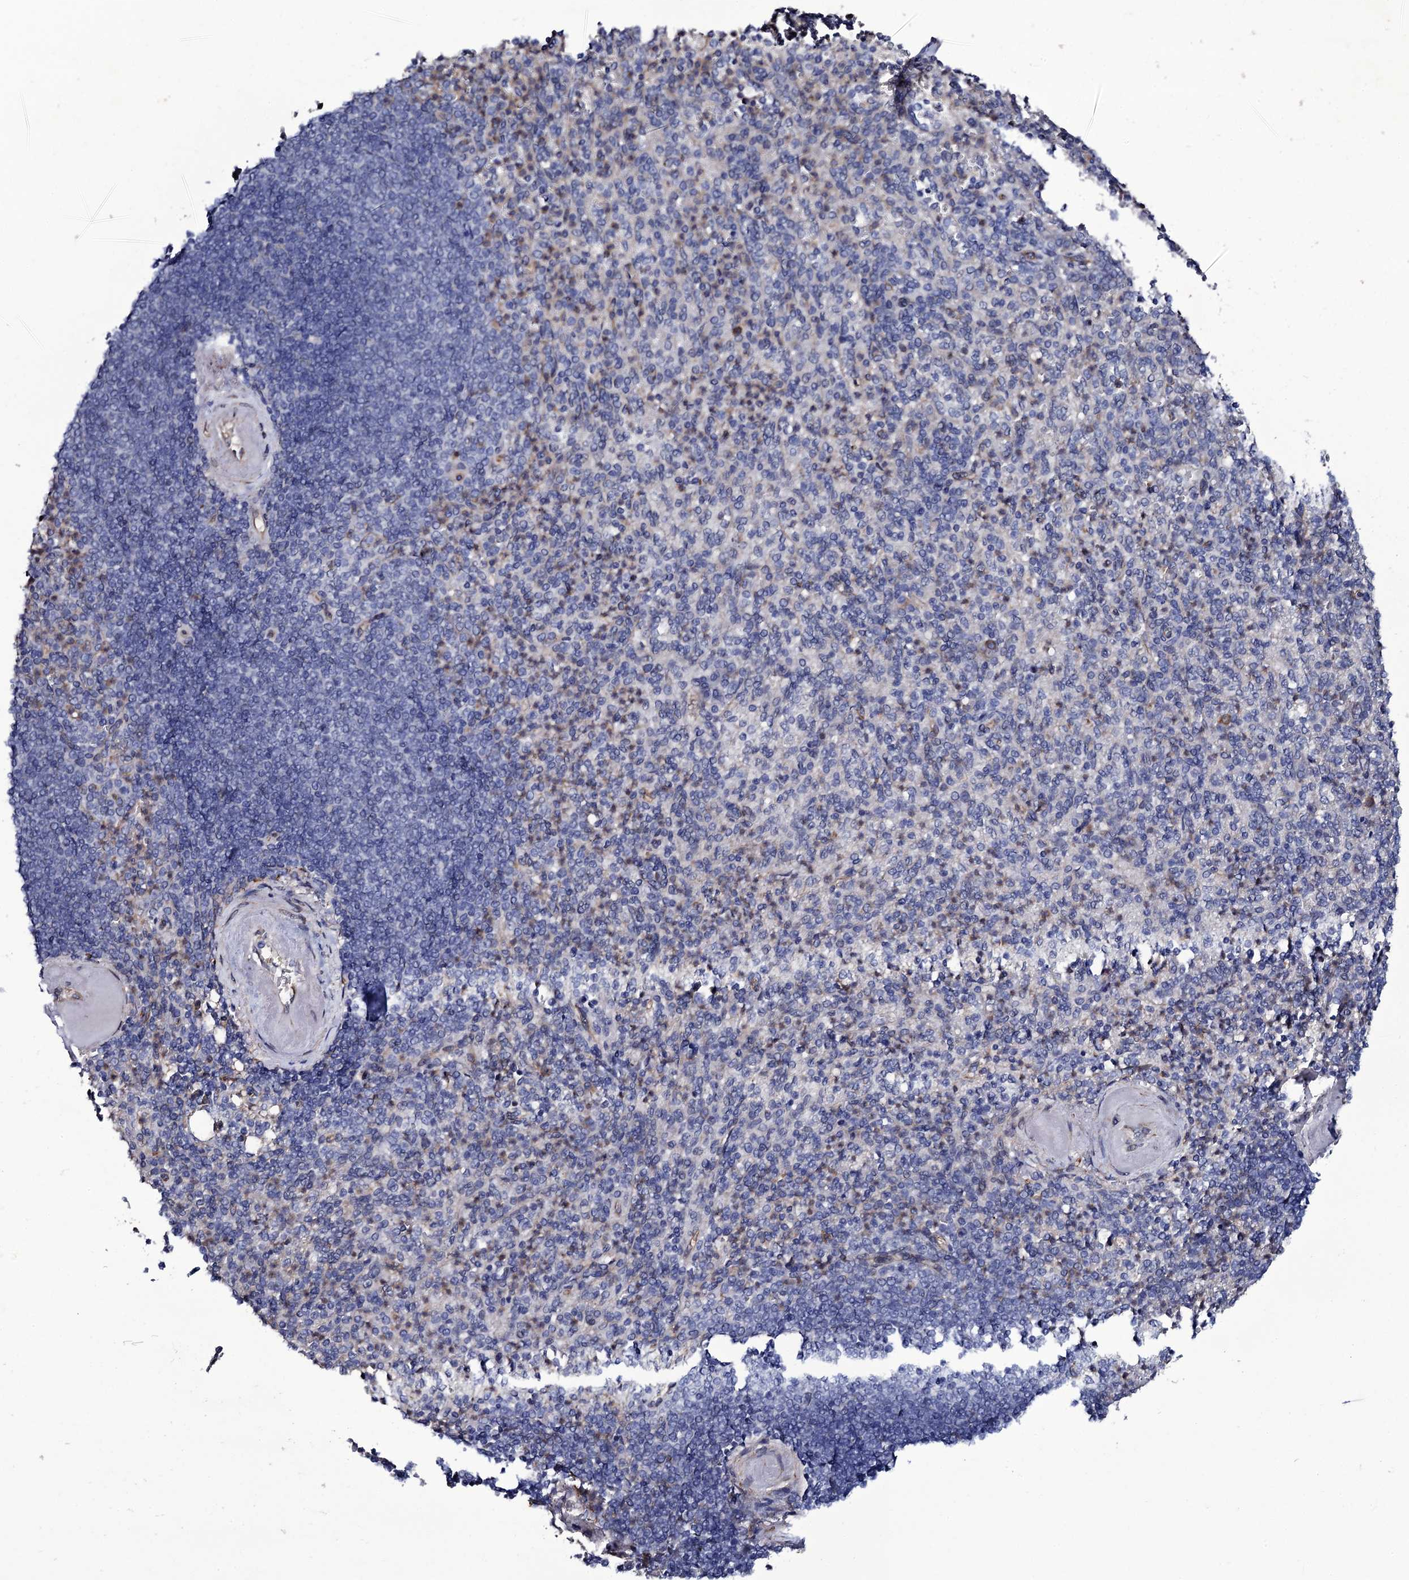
{"staining": {"intensity": "moderate", "quantity": "<25%", "location": "cytoplasmic/membranous"}, "tissue": "spleen", "cell_type": "Cells in red pulp", "image_type": "normal", "snomed": [{"axis": "morphology", "description": "Normal tissue, NOS"}, {"axis": "topography", "description": "Spleen"}], "caption": "Spleen stained for a protein (brown) exhibits moderate cytoplasmic/membranous positive positivity in approximately <25% of cells in red pulp.", "gene": "TTC23", "patient": {"sex": "female", "age": 74}}